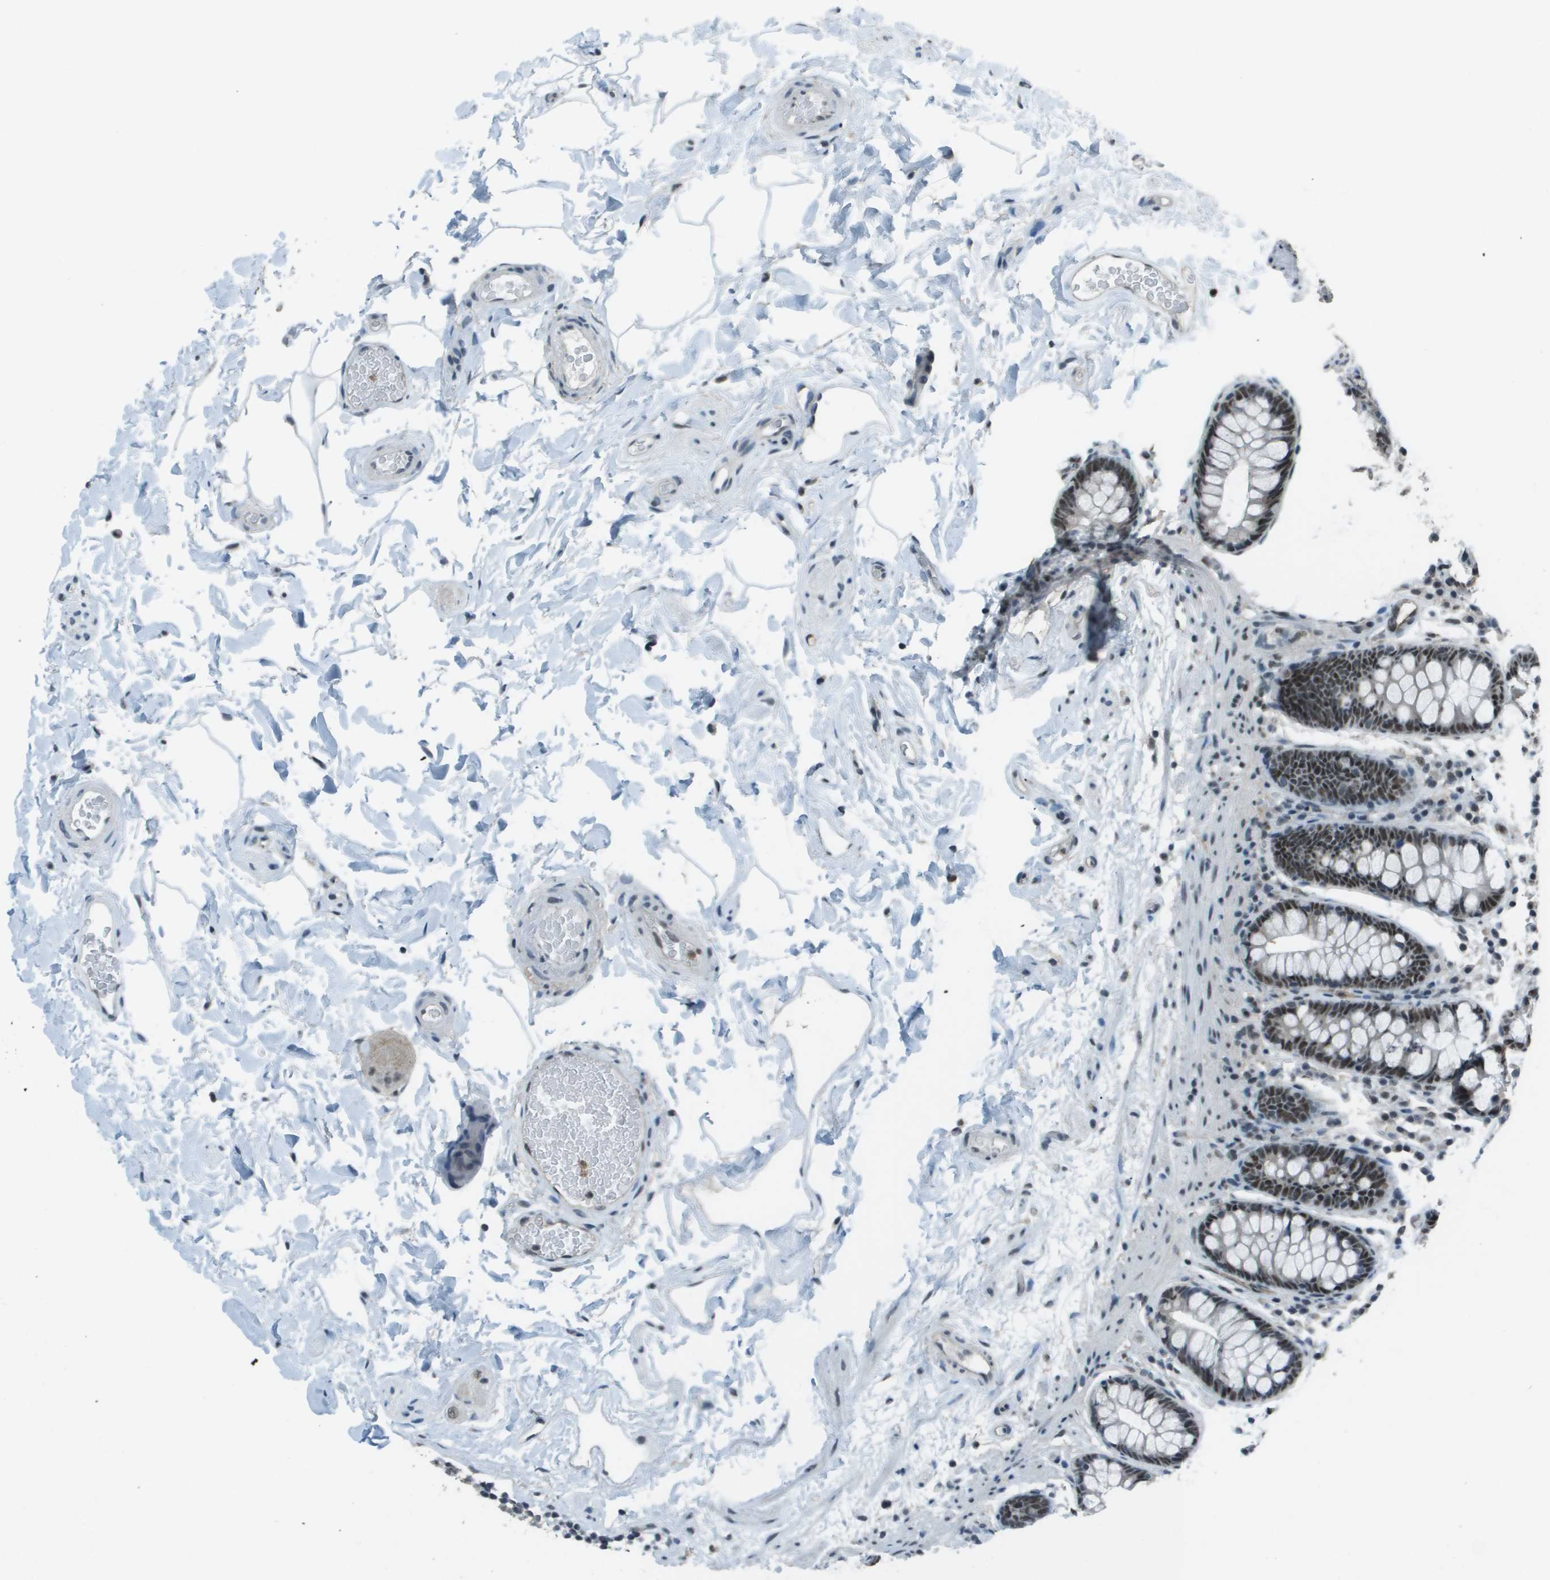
{"staining": {"intensity": "moderate", "quantity": ">75%", "location": "nuclear"}, "tissue": "colon", "cell_type": "Endothelial cells", "image_type": "normal", "snomed": [{"axis": "morphology", "description": "Normal tissue, NOS"}, {"axis": "topography", "description": "Colon"}], "caption": "IHC histopathology image of normal colon: colon stained using IHC displays medium levels of moderate protein expression localized specifically in the nuclear of endothelial cells, appearing as a nuclear brown color.", "gene": "DEPDC1", "patient": {"sex": "female", "age": 80}}